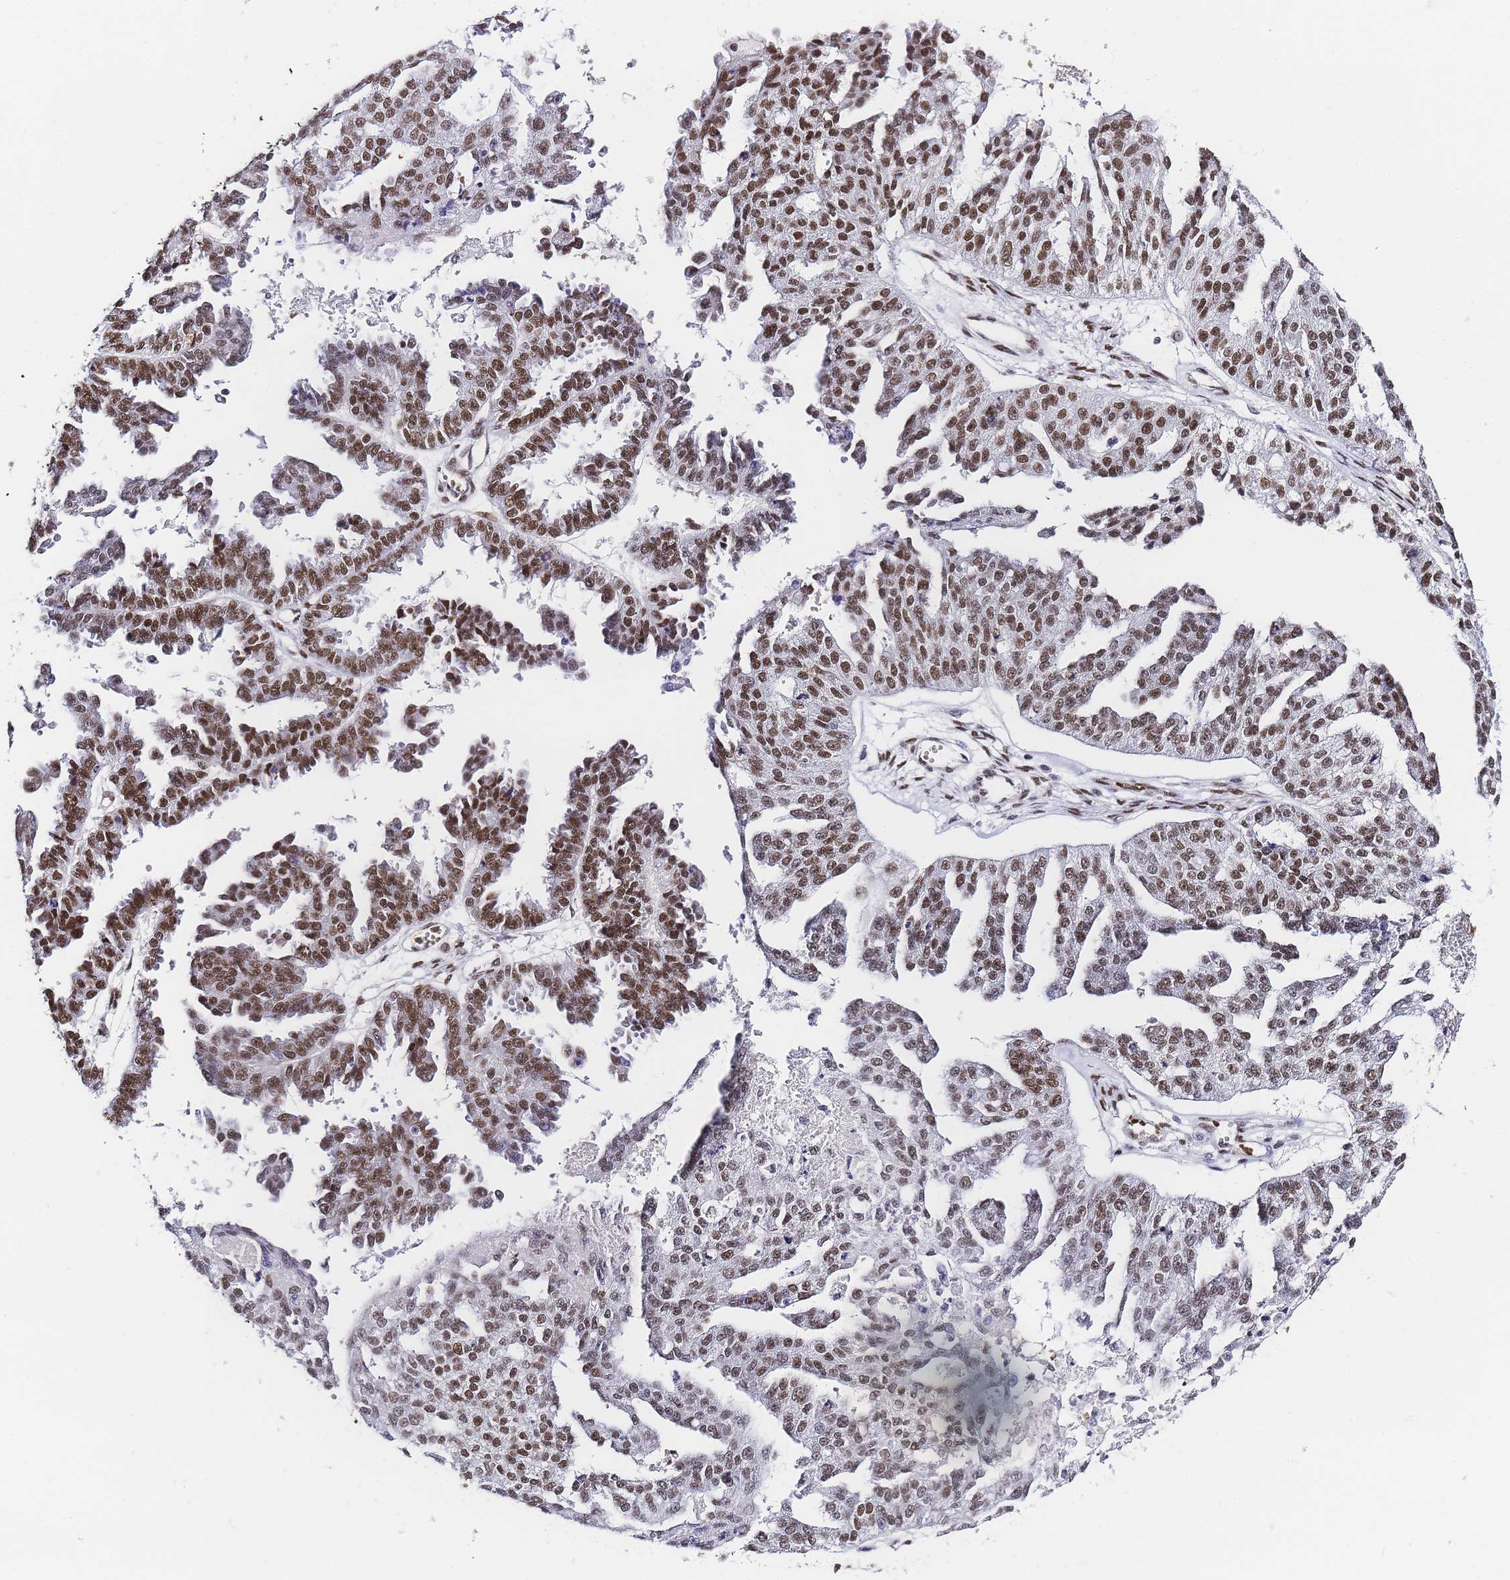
{"staining": {"intensity": "moderate", "quantity": ">75%", "location": "nuclear"}, "tissue": "ovarian cancer", "cell_type": "Tumor cells", "image_type": "cancer", "snomed": [{"axis": "morphology", "description": "Cystadenocarcinoma, serous, NOS"}, {"axis": "topography", "description": "Ovary"}], "caption": "Immunohistochemical staining of ovarian cancer shows moderate nuclear protein staining in approximately >75% of tumor cells.", "gene": "POLR1A", "patient": {"sex": "female", "age": 58}}